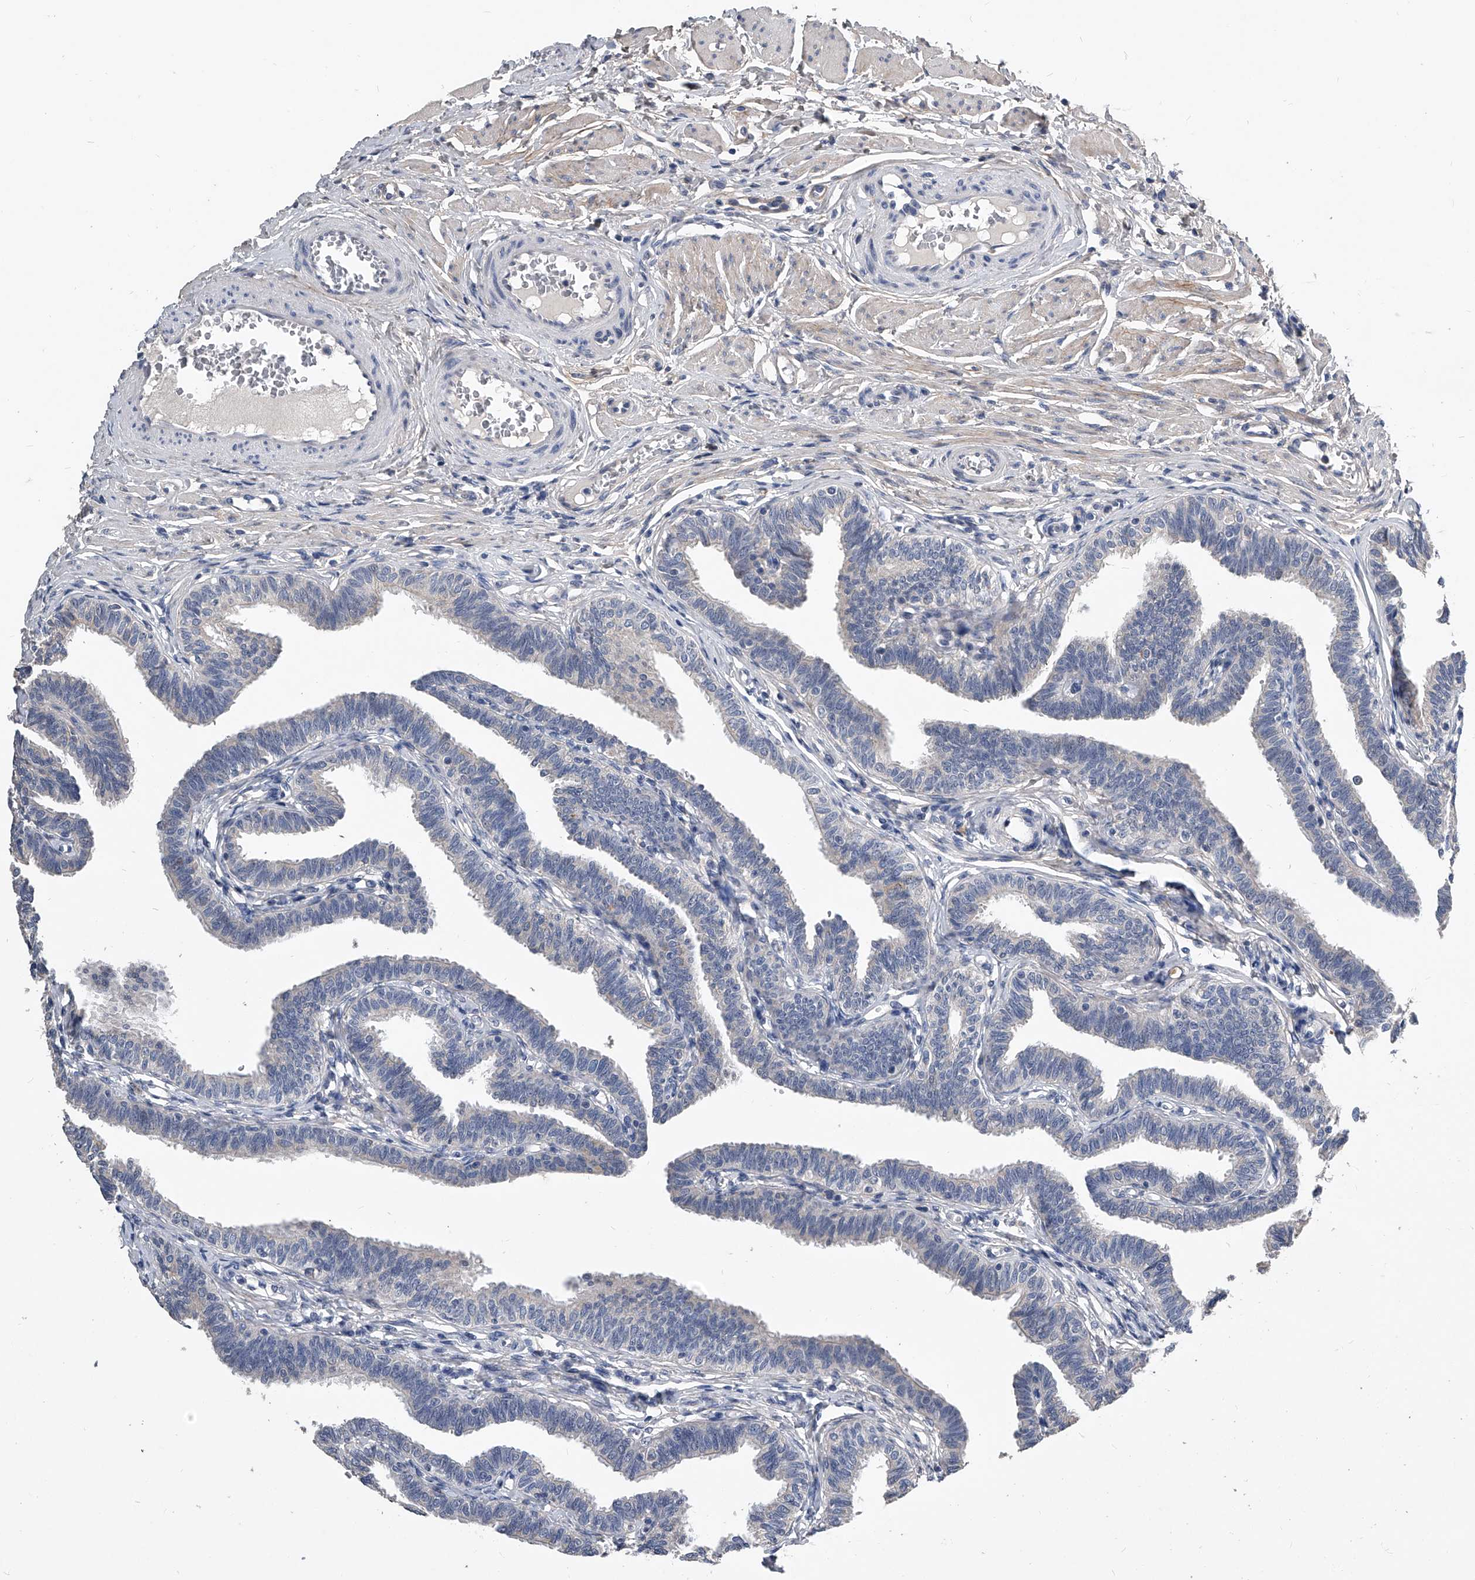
{"staining": {"intensity": "negative", "quantity": "none", "location": "none"}, "tissue": "fallopian tube", "cell_type": "Glandular cells", "image_type": "normal", "snomed": [{"axis": "morphology", "description": "Normal tissue, NOS"}, {"axis": "topography", "description": "Fallopian tube"}, {"axis": "topography", "description": "Ovary"}], "caption": "Normal fallopian tube was stained to show a protein in brown. There is no significant expression in glandular cells.", "gene": "PHACTR1", "patient": {"sex": "female", "age": 23}}